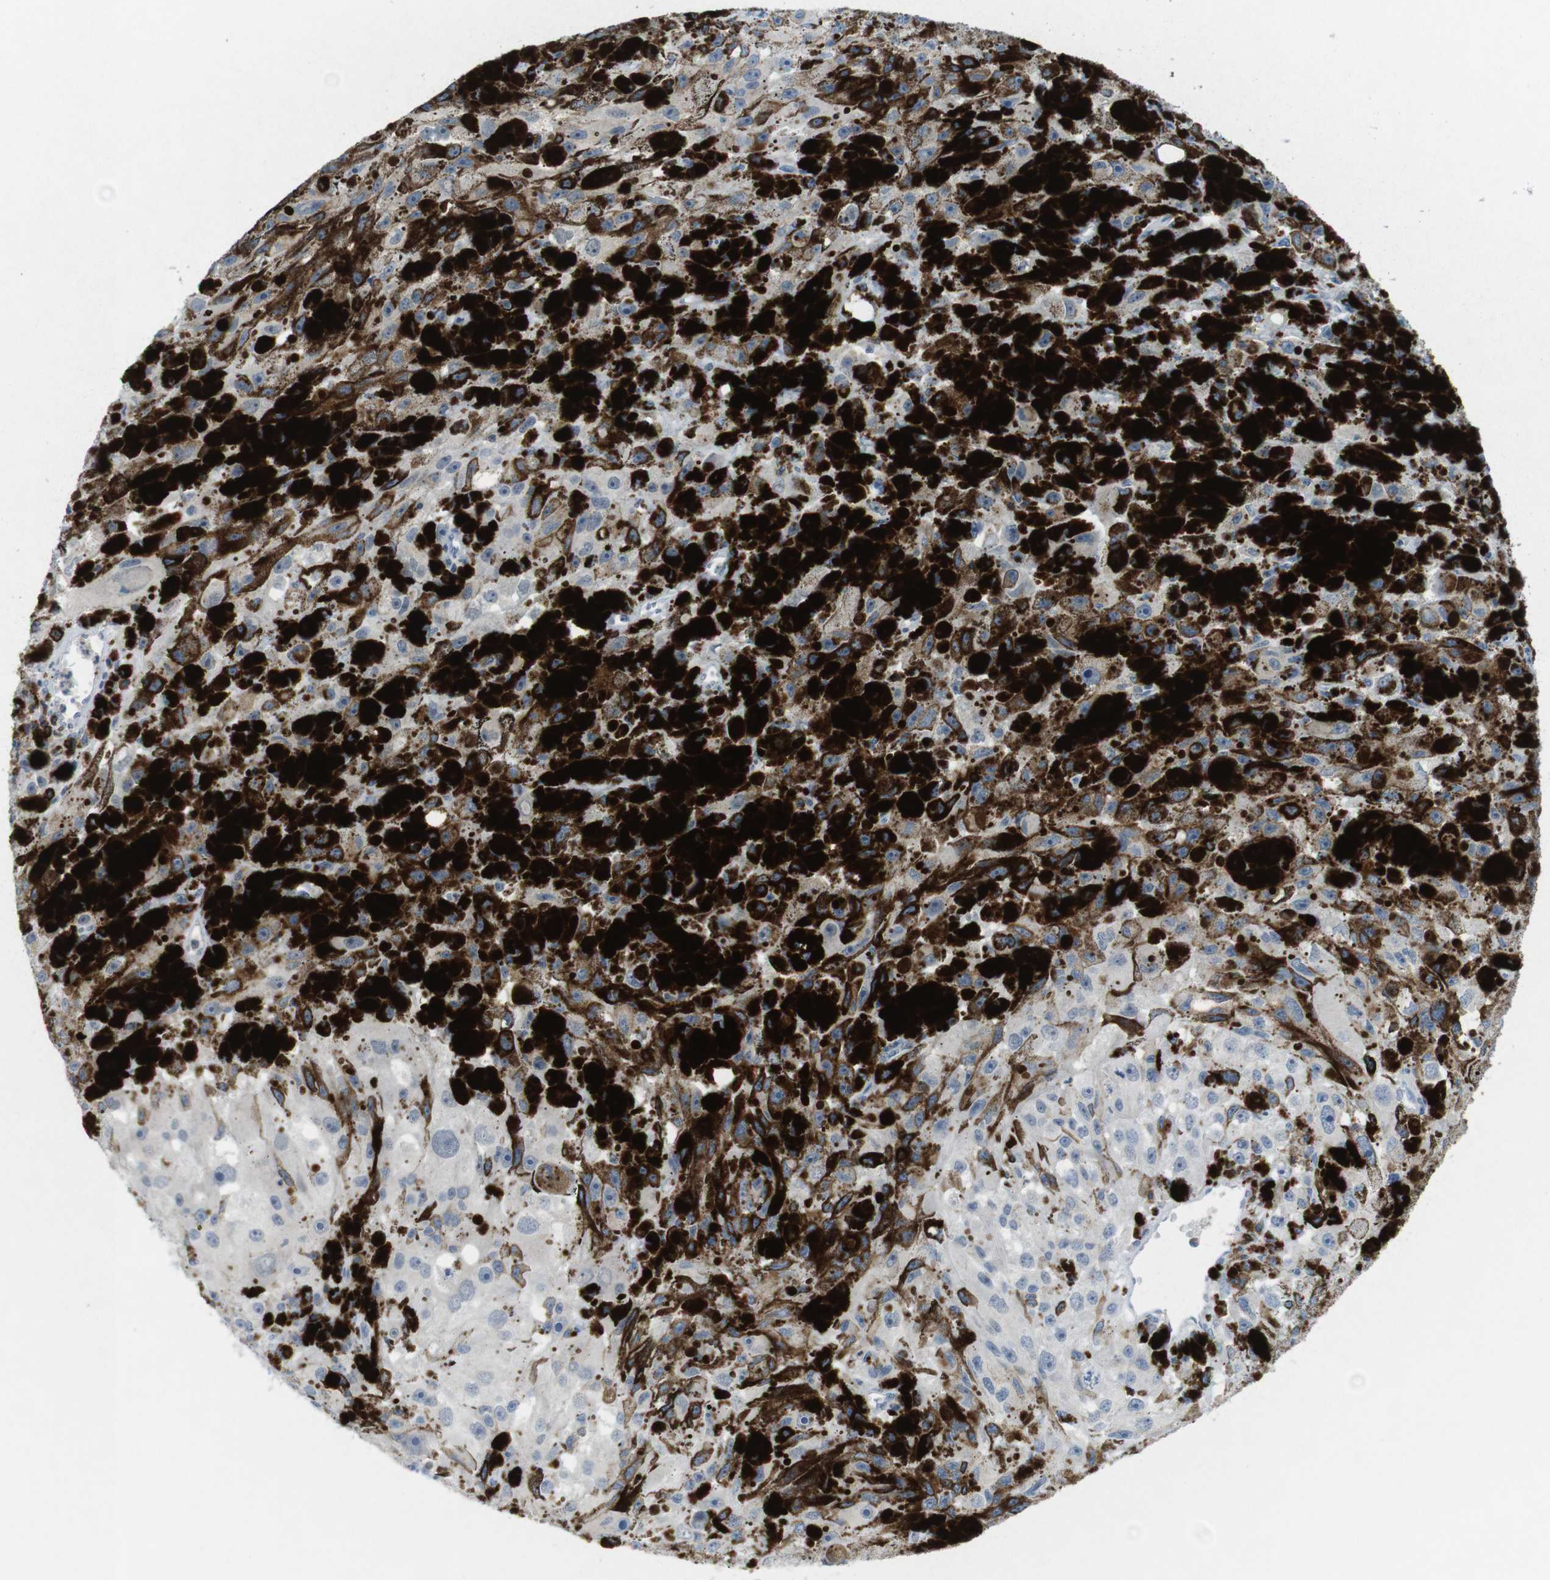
{"staining": {"intensity": "negative", "quantity": "none", "location": "none"}, "tissue": "melanoma", "cell_type": "Tumor cells", "image_type": "cancer", "snomed": [{"axis": "morphology", "description": "Malignant melanoma, NOS"}, {"axis": "topography", "description": "Skin"}], "caption": "Immunohistochemical staining of melanoma shows no significant expression in tumor cells. (DAB immunohistochemistry (IHC), high magnification).", "gene": "CD5", "patient": {"sex": "female", "age": 104}}